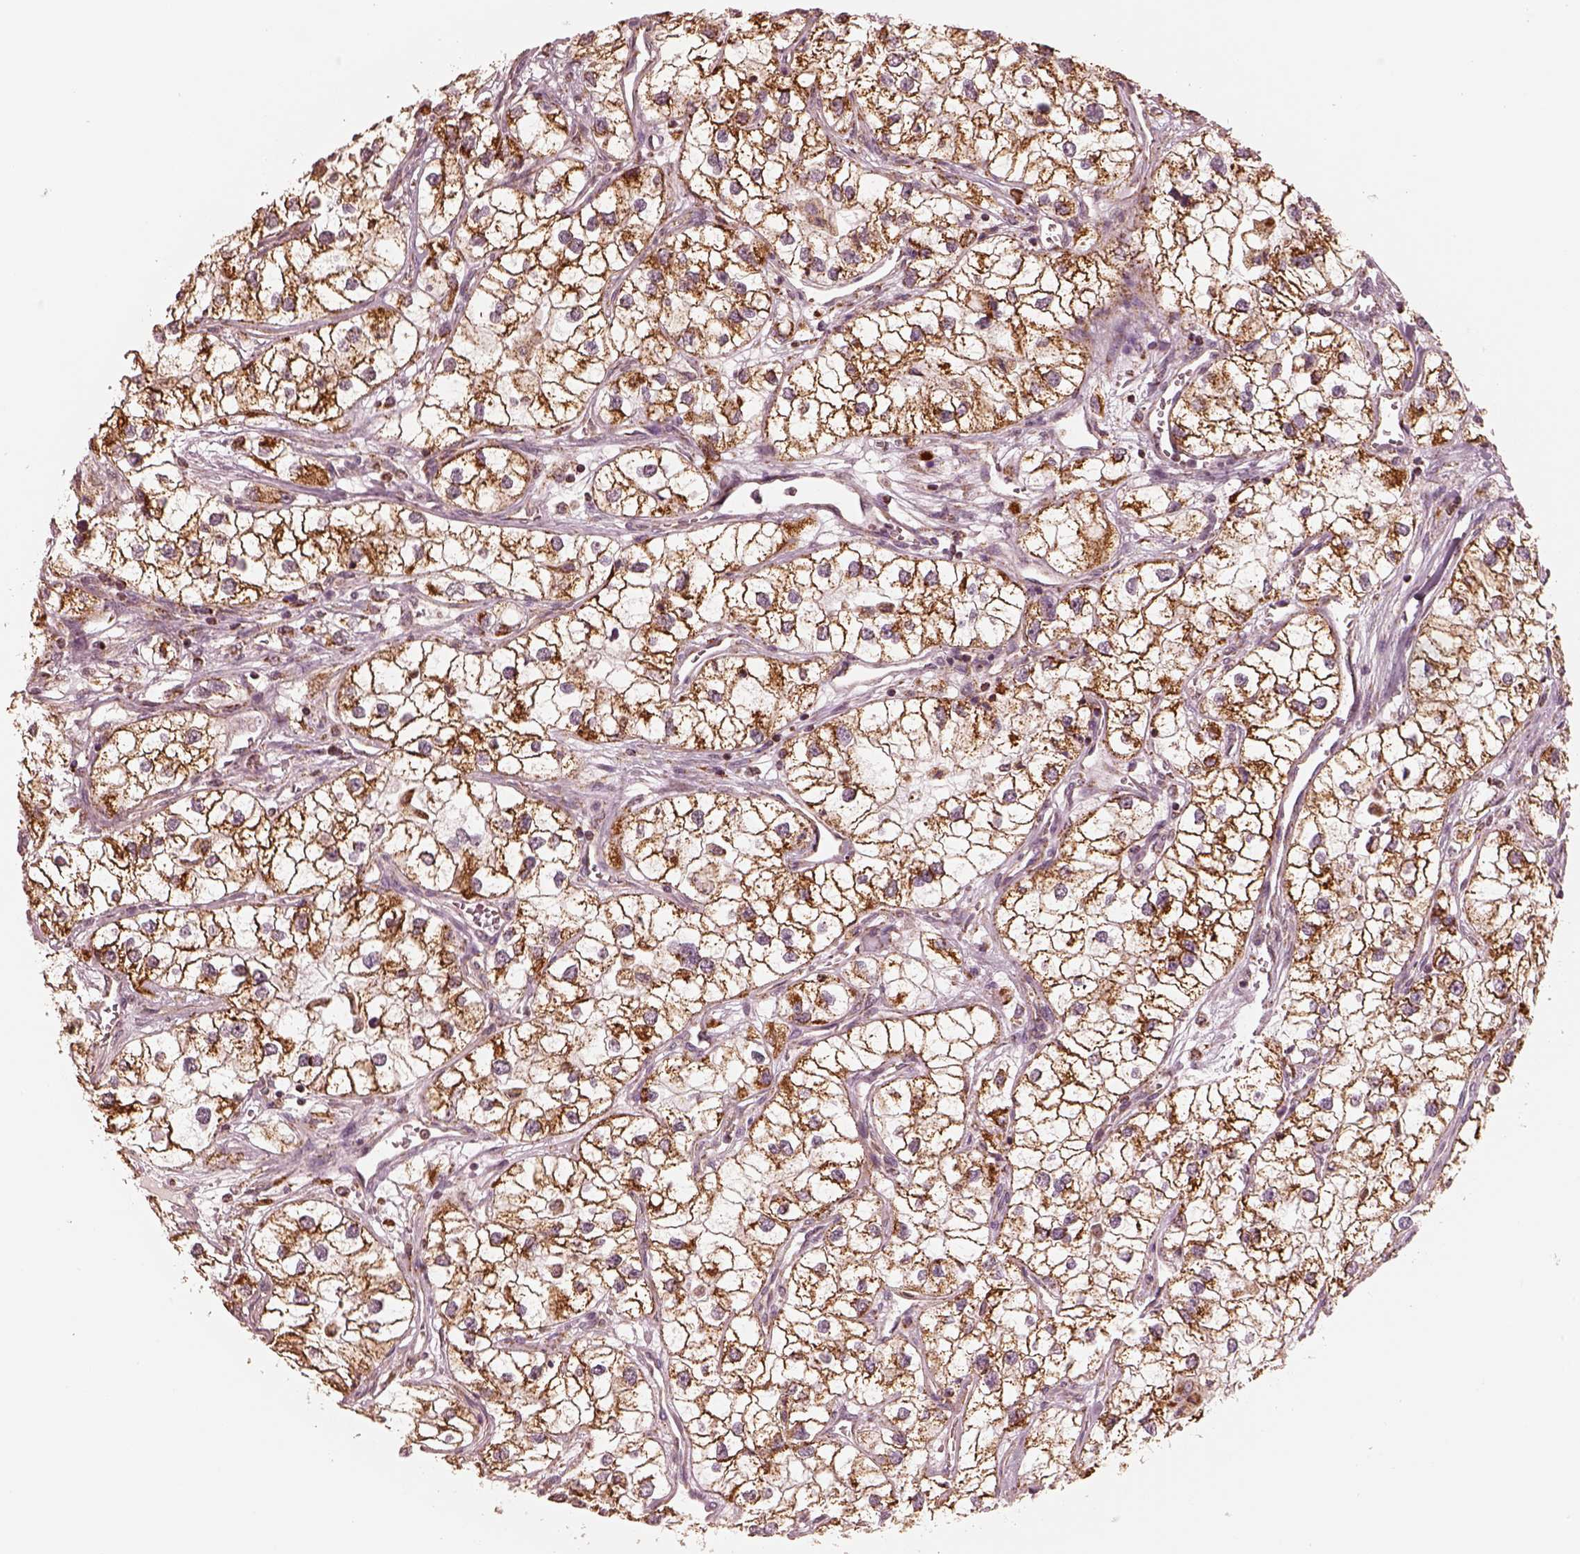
{"staining": {"intensity": "strong", "quantity": ">75%", "location": "cytoplasmic/membranous"}, "tissue": "renal cancer", "cell_type": "Tumor cells", "image_type": "cancer", "snomed": [{"axis": "morphology", "description": "Adenocarcinoma, NOS"}, {"axis": "topography", "description": "Kidney"}], "caption": "Immunohistochemistry staining of renal cancer (adenocarcinoma), which reveals high levels of strong cytoplasmic/membranous staining in about >75% of tumor cells indicating strong cytoplasmic/membranous protein staining. The staining was performed using DAB (brown) for protein detection and nuclei were counterstained in hematoxylin (blue).", "gene": "ENTPD6", "patient": {"sex": "male", "age": 59}}